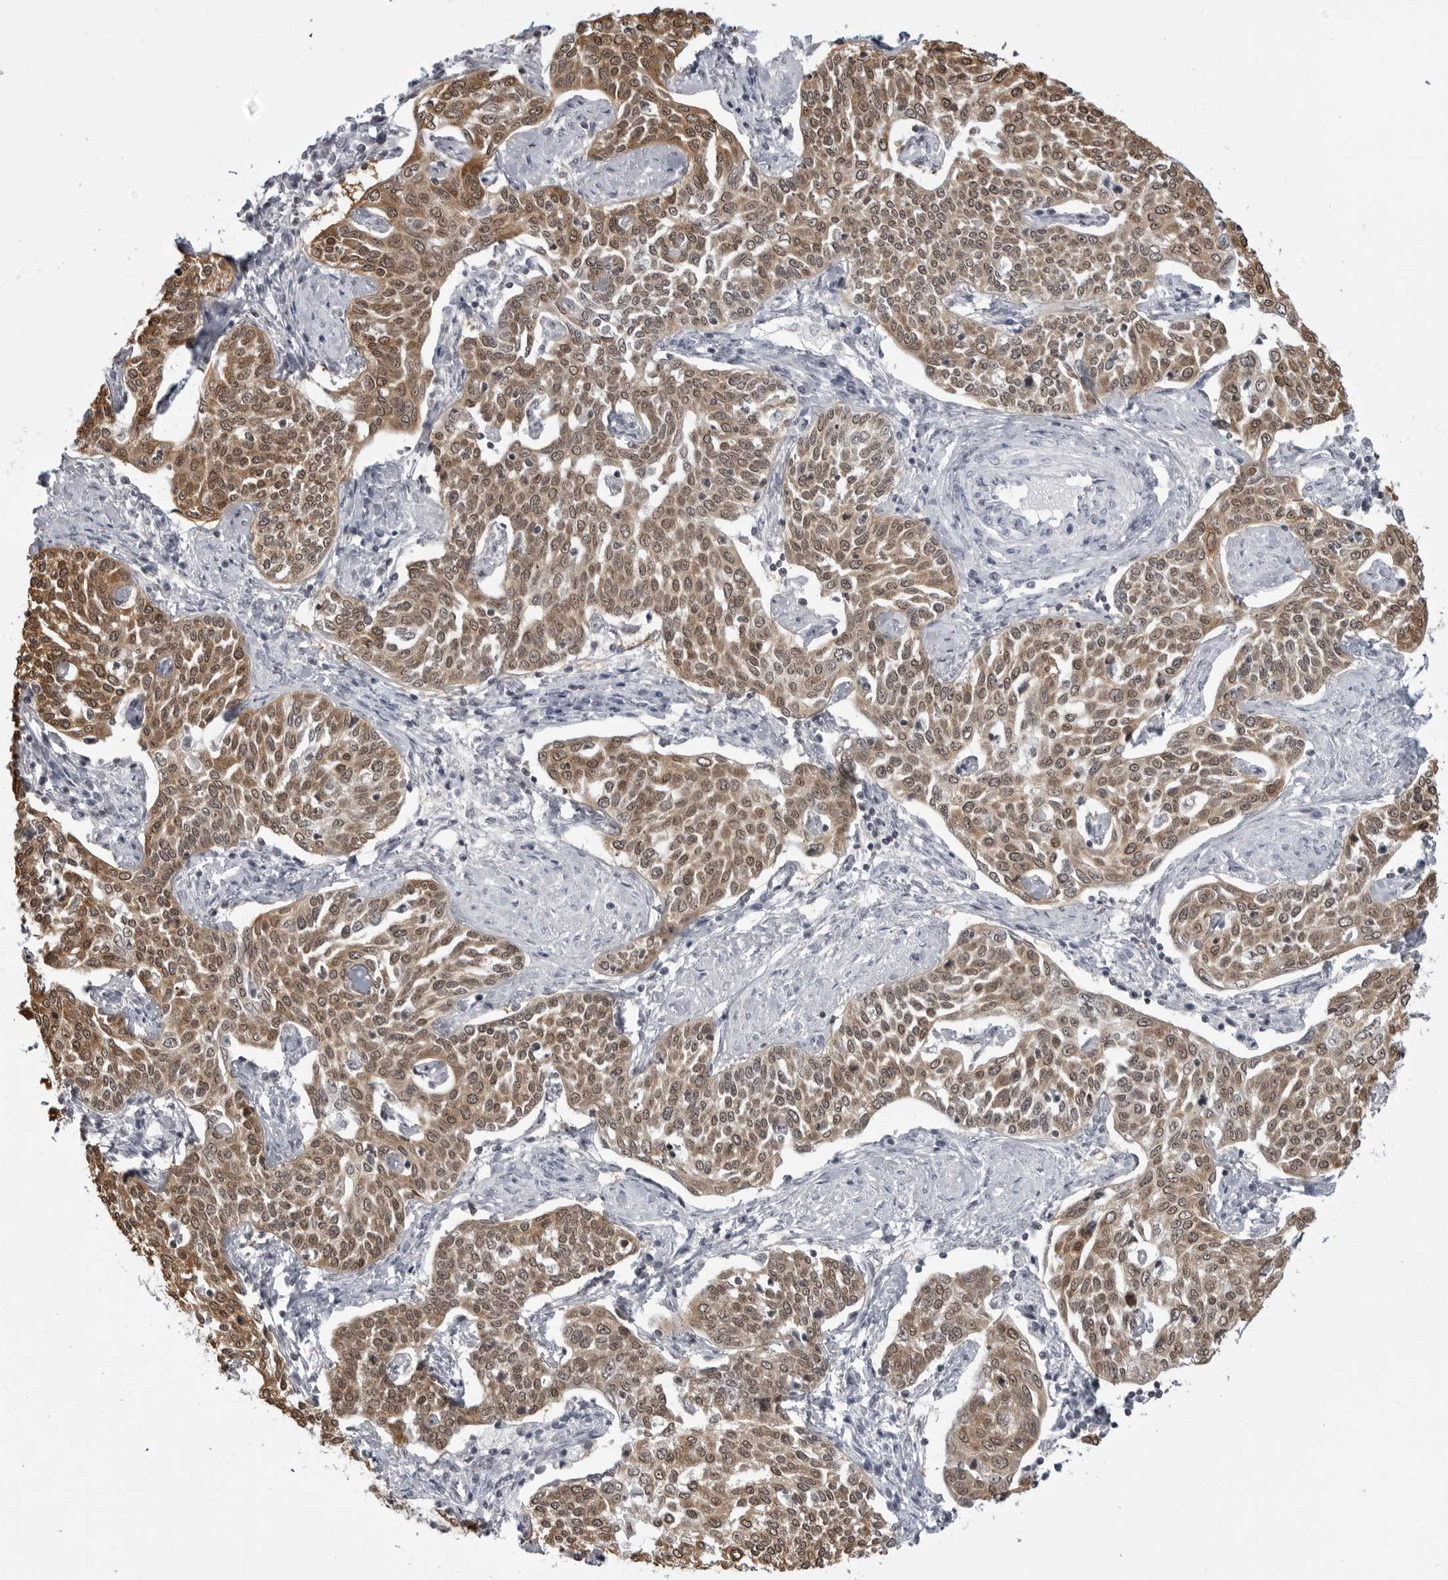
{"staining": {"intensity": "moderate", "quantity": ">75%", "location": "cytoplasmic/membranous,nuclear"}, "tissue": "cervical cancer", "cell_type": "Tumor cells", "image_type": "cancer", "snomed": [{"axis": "morphology", "description": "Squamous cell carcinoma, NOS"}, {"axis": "topography", "description": "Cervix"}], "caption": "A brown stain highlights moderate cytoplasmic/membranous and nuclear staining of a protein in cervical squamous cell carcinoma tumor cells.", "gene": "YWHAG", "patient": {"sex": "female", "age": 34}}